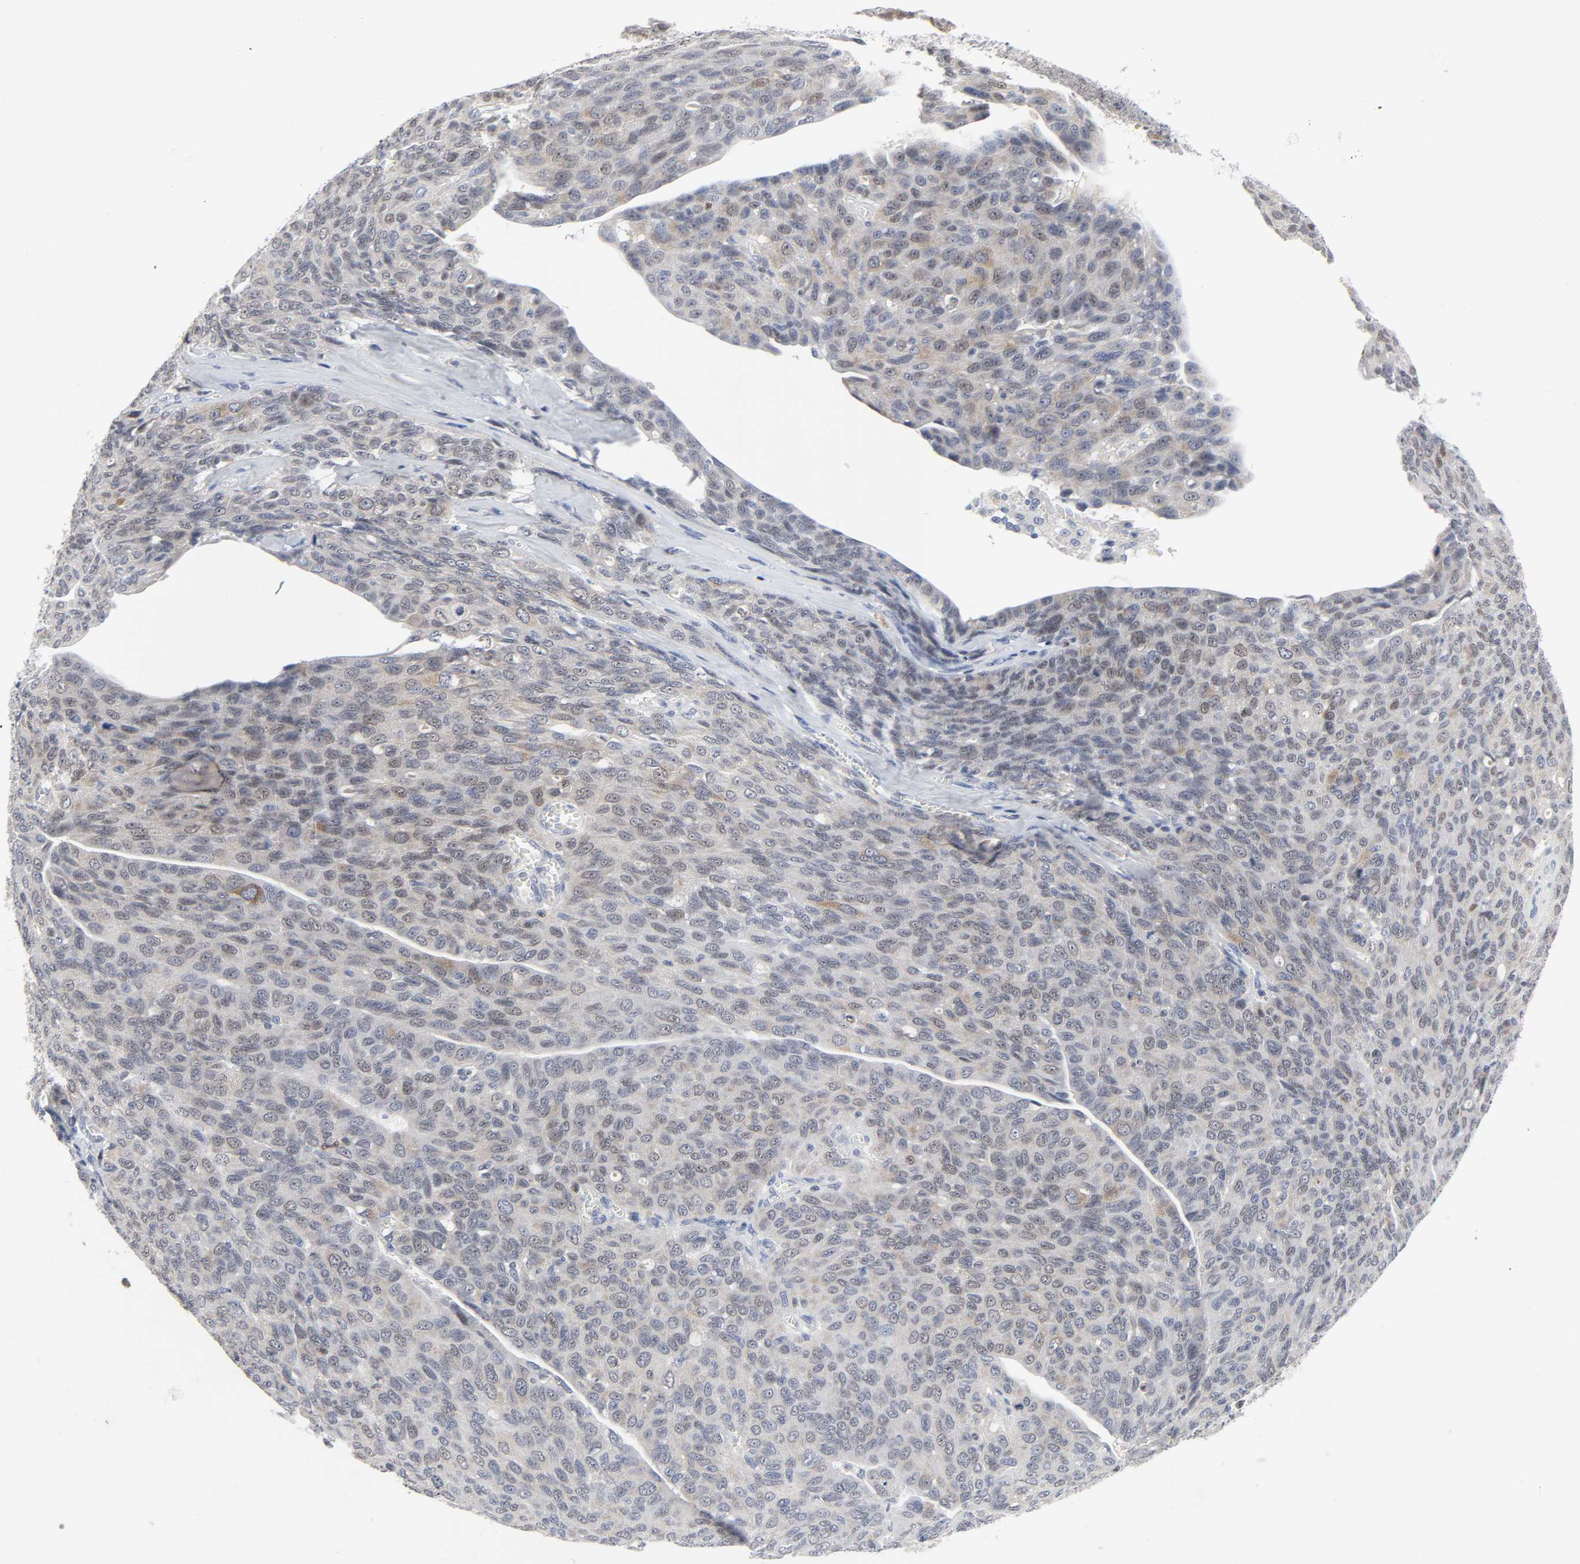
{"staining": {"intensity": "weak", "quantity": "25%-75%", "location": "nuclear"}, "tissue": "ovarian cancer", "cell_type": "Tumor cells", "image_type": "cancer", "snomed": [{"axis": "morphology", "description": "Carcinoma, endometroid"}, {"axis": "topography", "description": "Ovary"}], "caption": "Tumor cells exhibit low levels of weak nuclear expression in about 25%-75% of cells in ovarian cancer.", "gene": "WEE1", "patient": {"sex": "female", "age": 60}}